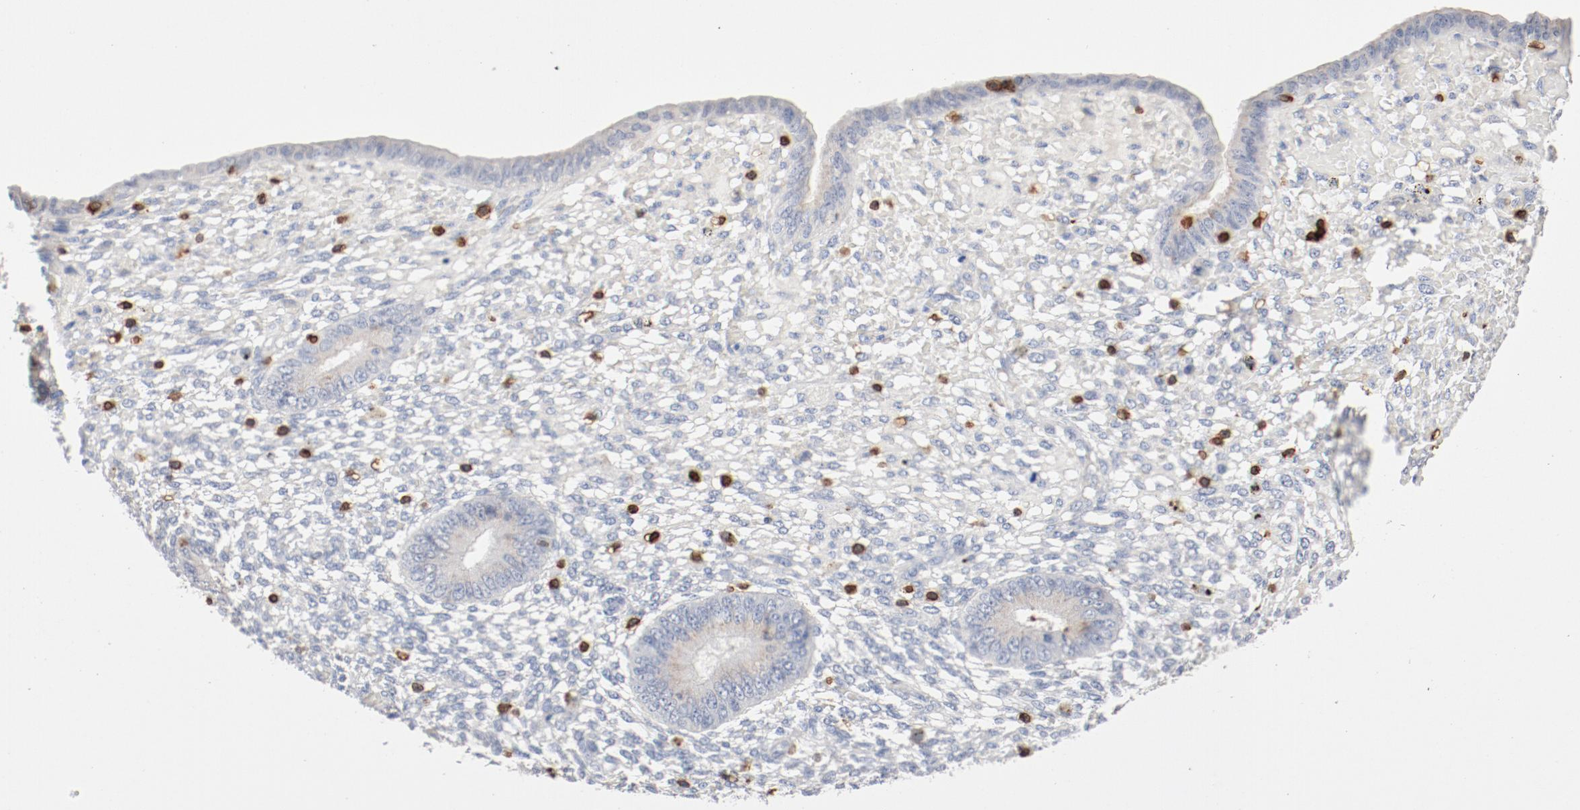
{"staining": {"intensity": "negative", "quantity": "none", "location": "none"}, "tissue": "endometrium", "cell_type": "Cells in endometrial stroma", "image_type": "normal", "snomed": [{"axis": "morphology", "description": "Normal tissue, NOS"}, {"axis": "topography", "description": "Endometrium"}], "caption": "High power microscopy histopathology image of an immunohistochemistry image of normal endometrium, revealing no significant expression in cells in endometrial stroma.", "gene": "CD247", "patient": {"sex": "female", "age": 42}}